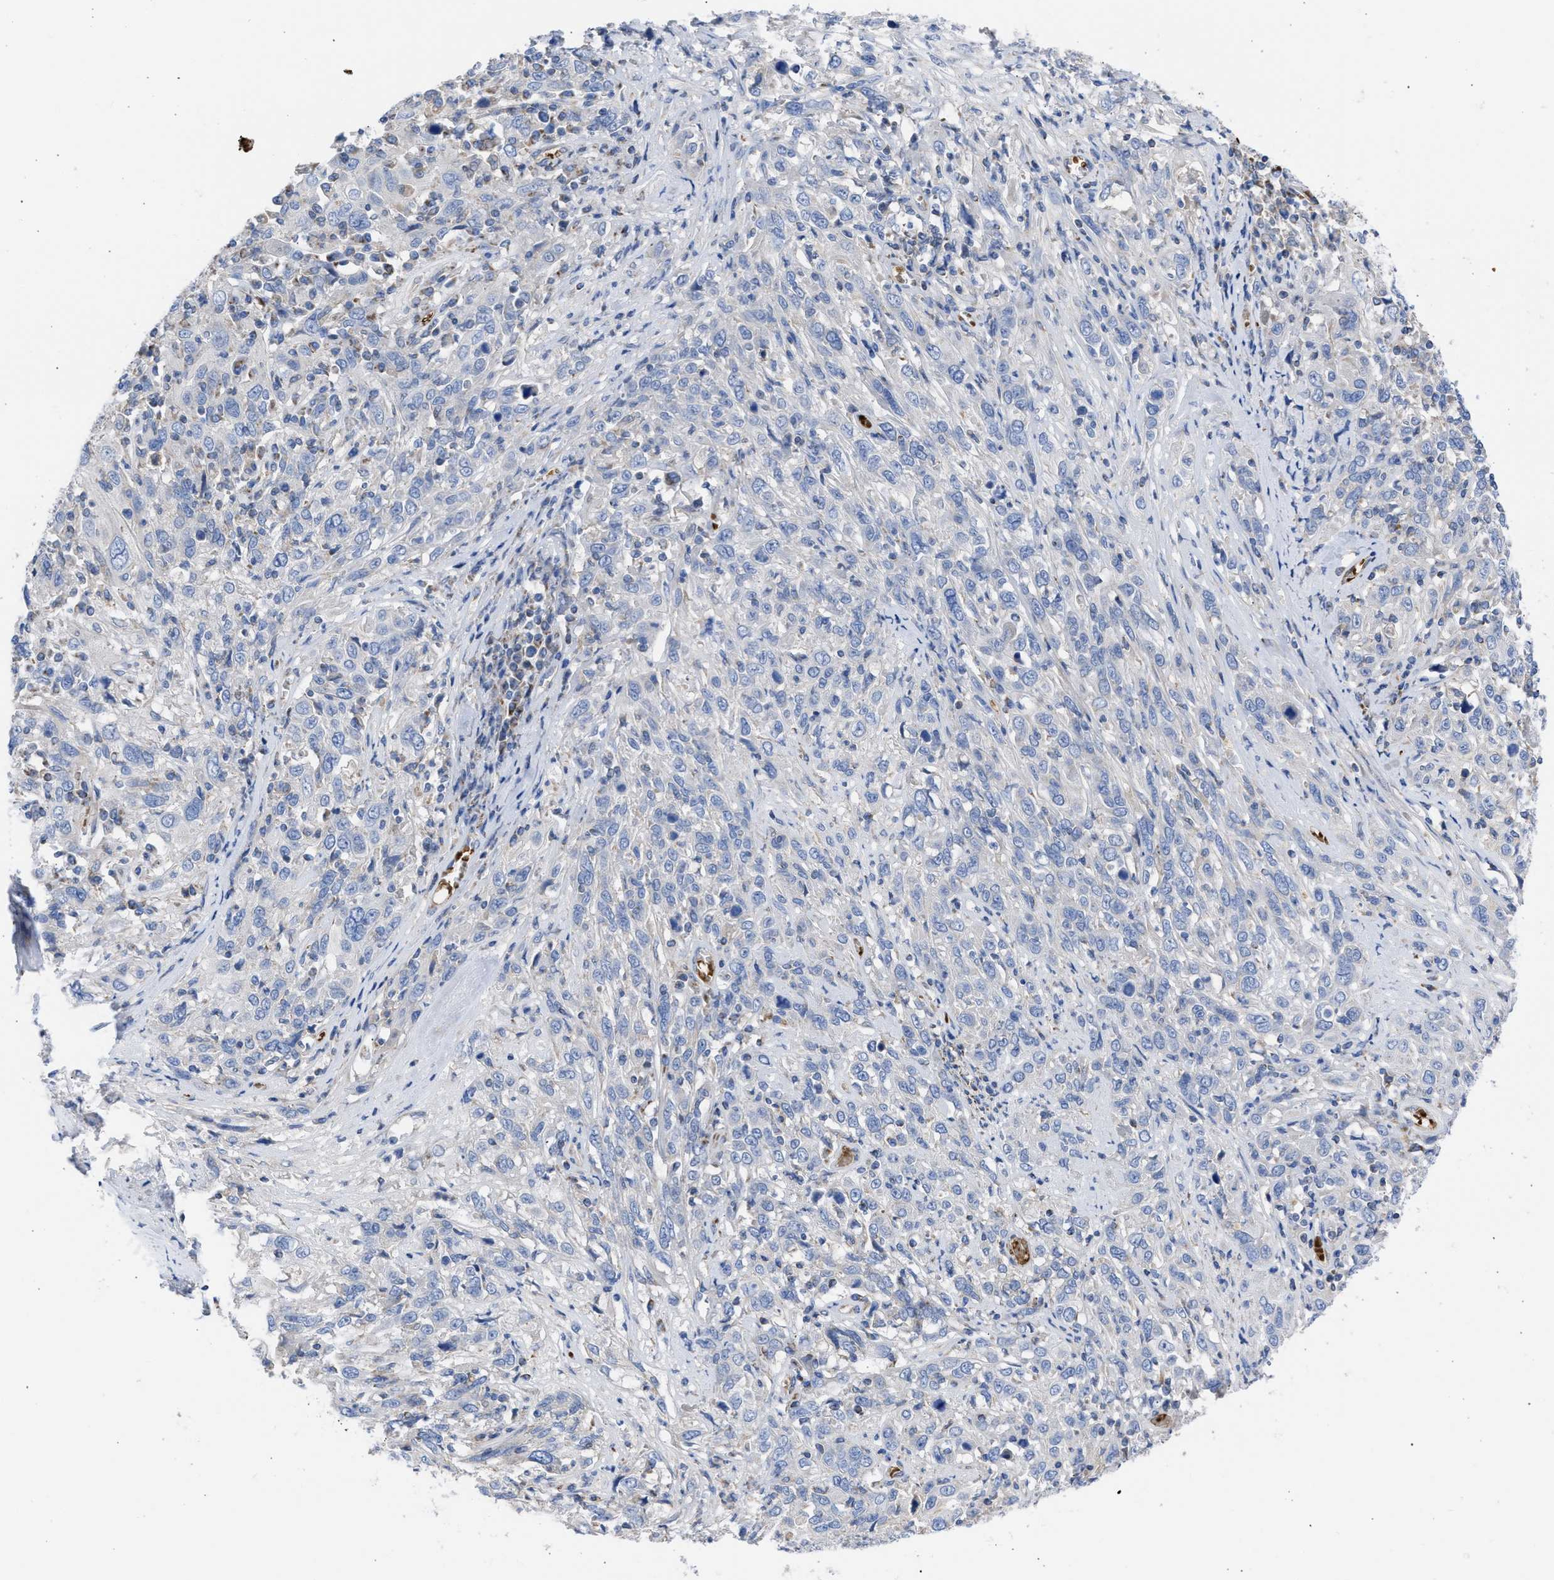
{"staining": {"intensity": "negative", "quantity": "none", "location": "none"}, "tissue": "cervical cancer", "cell_type": "Tumor cells", "image_type": "cancer", "snomed": [{"axis": "morphology", "description": "Squamous cell carcinoma, NOS"}, {"axis": "topography", "description": "Cervix"}], "caption": "Immunohistochemistry image of human squamous cell carcinoma (cervical) stained for a protein (brown), which exhibits no expression in tumor cells.", "gene": "BTG3", "patient": {"sex": "female", "age": 46}}